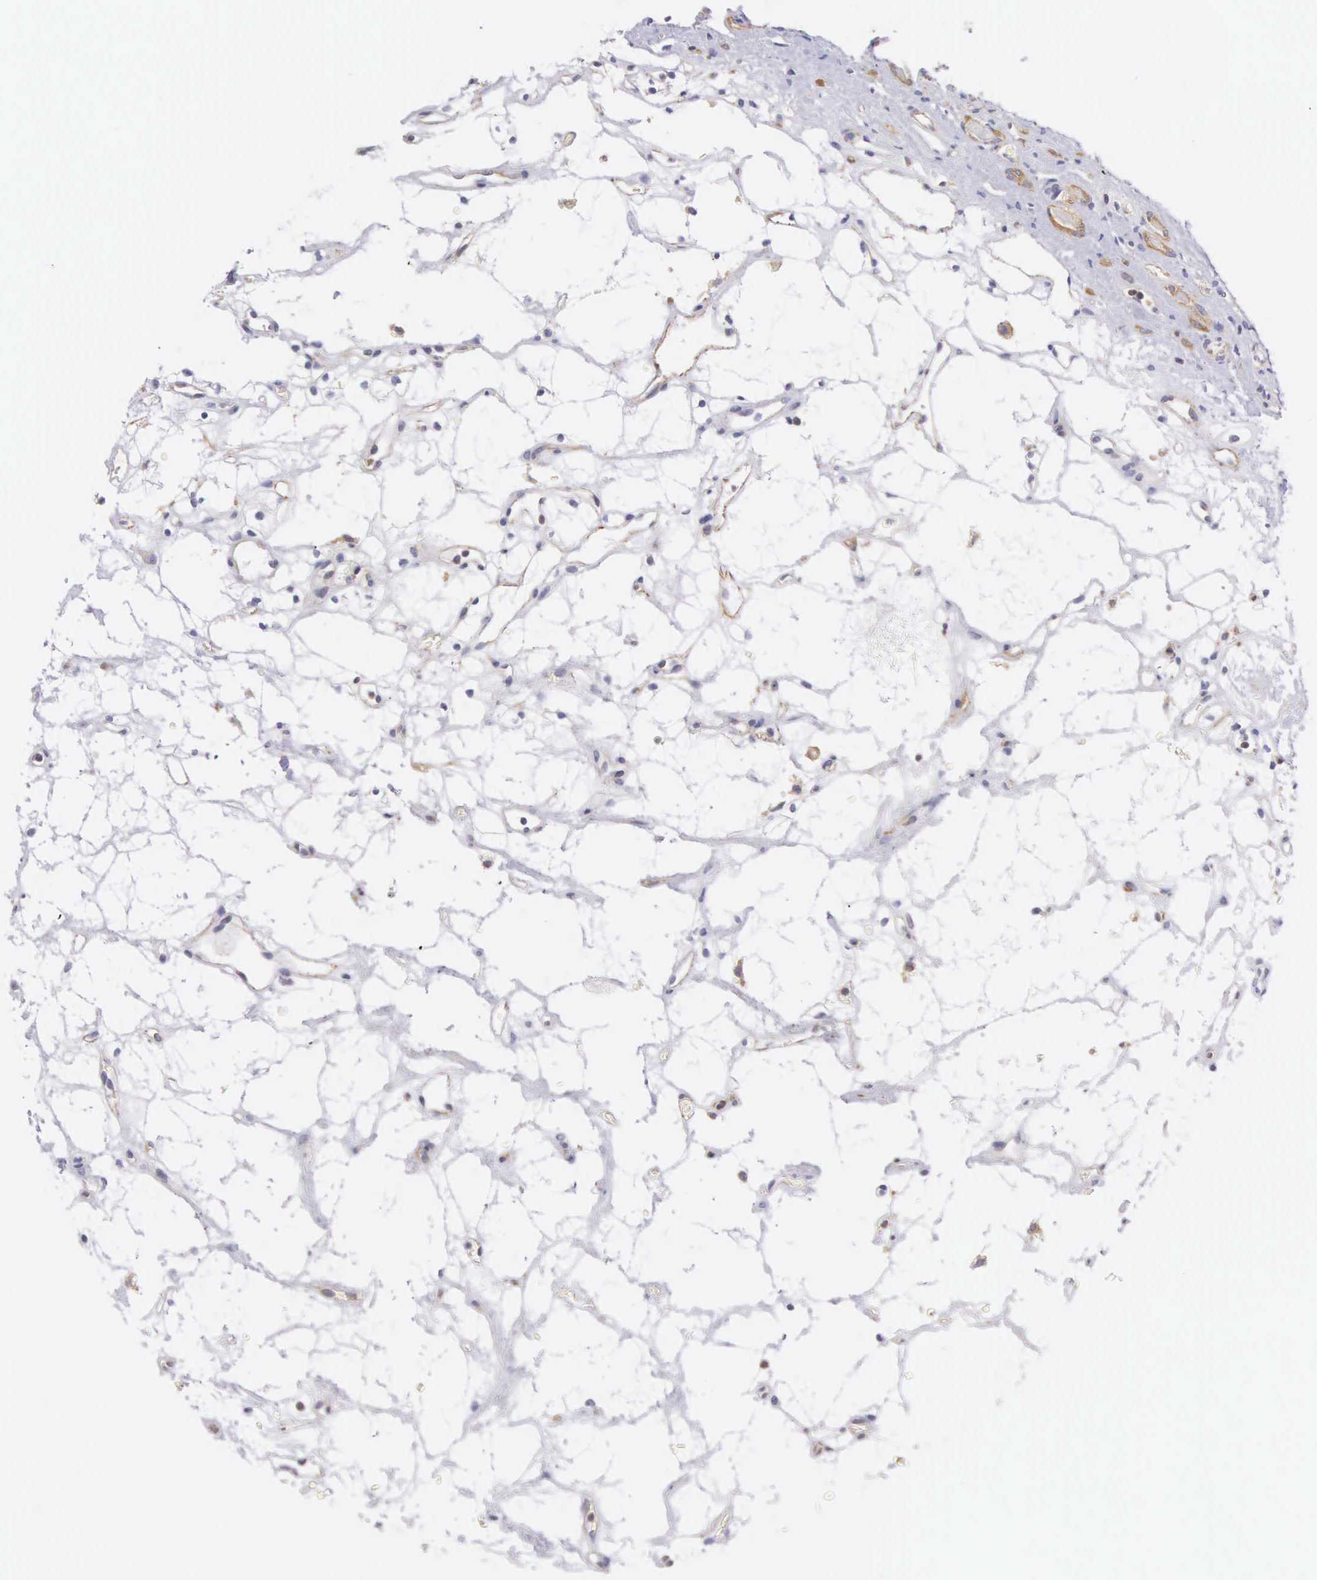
{"staining": {"intensity": "negative", "quantity": "none", "location": "none"}, "tissue": "renal cancer", "cell_type": "Tumor cells", "image_type": "cancer", "snomed": [{"axis": "morphology", "description": "Adenocarcinoma, NOS"}, {"axis": "topography", "description": "Kidney"}], "caption": "Immunohistochemistry photomicrograph of human renal adenocarcinoma stained for a protein (brown), which exhibits no expression in tumor cells. (Stains: DAB immunohistochemistry (IHC) with hematoxylin counter stain, Microscopy: brightfield microscopy at high magnification).", "gene": "OSBPL3", "patient": {"sex": "female", "age": 60}}